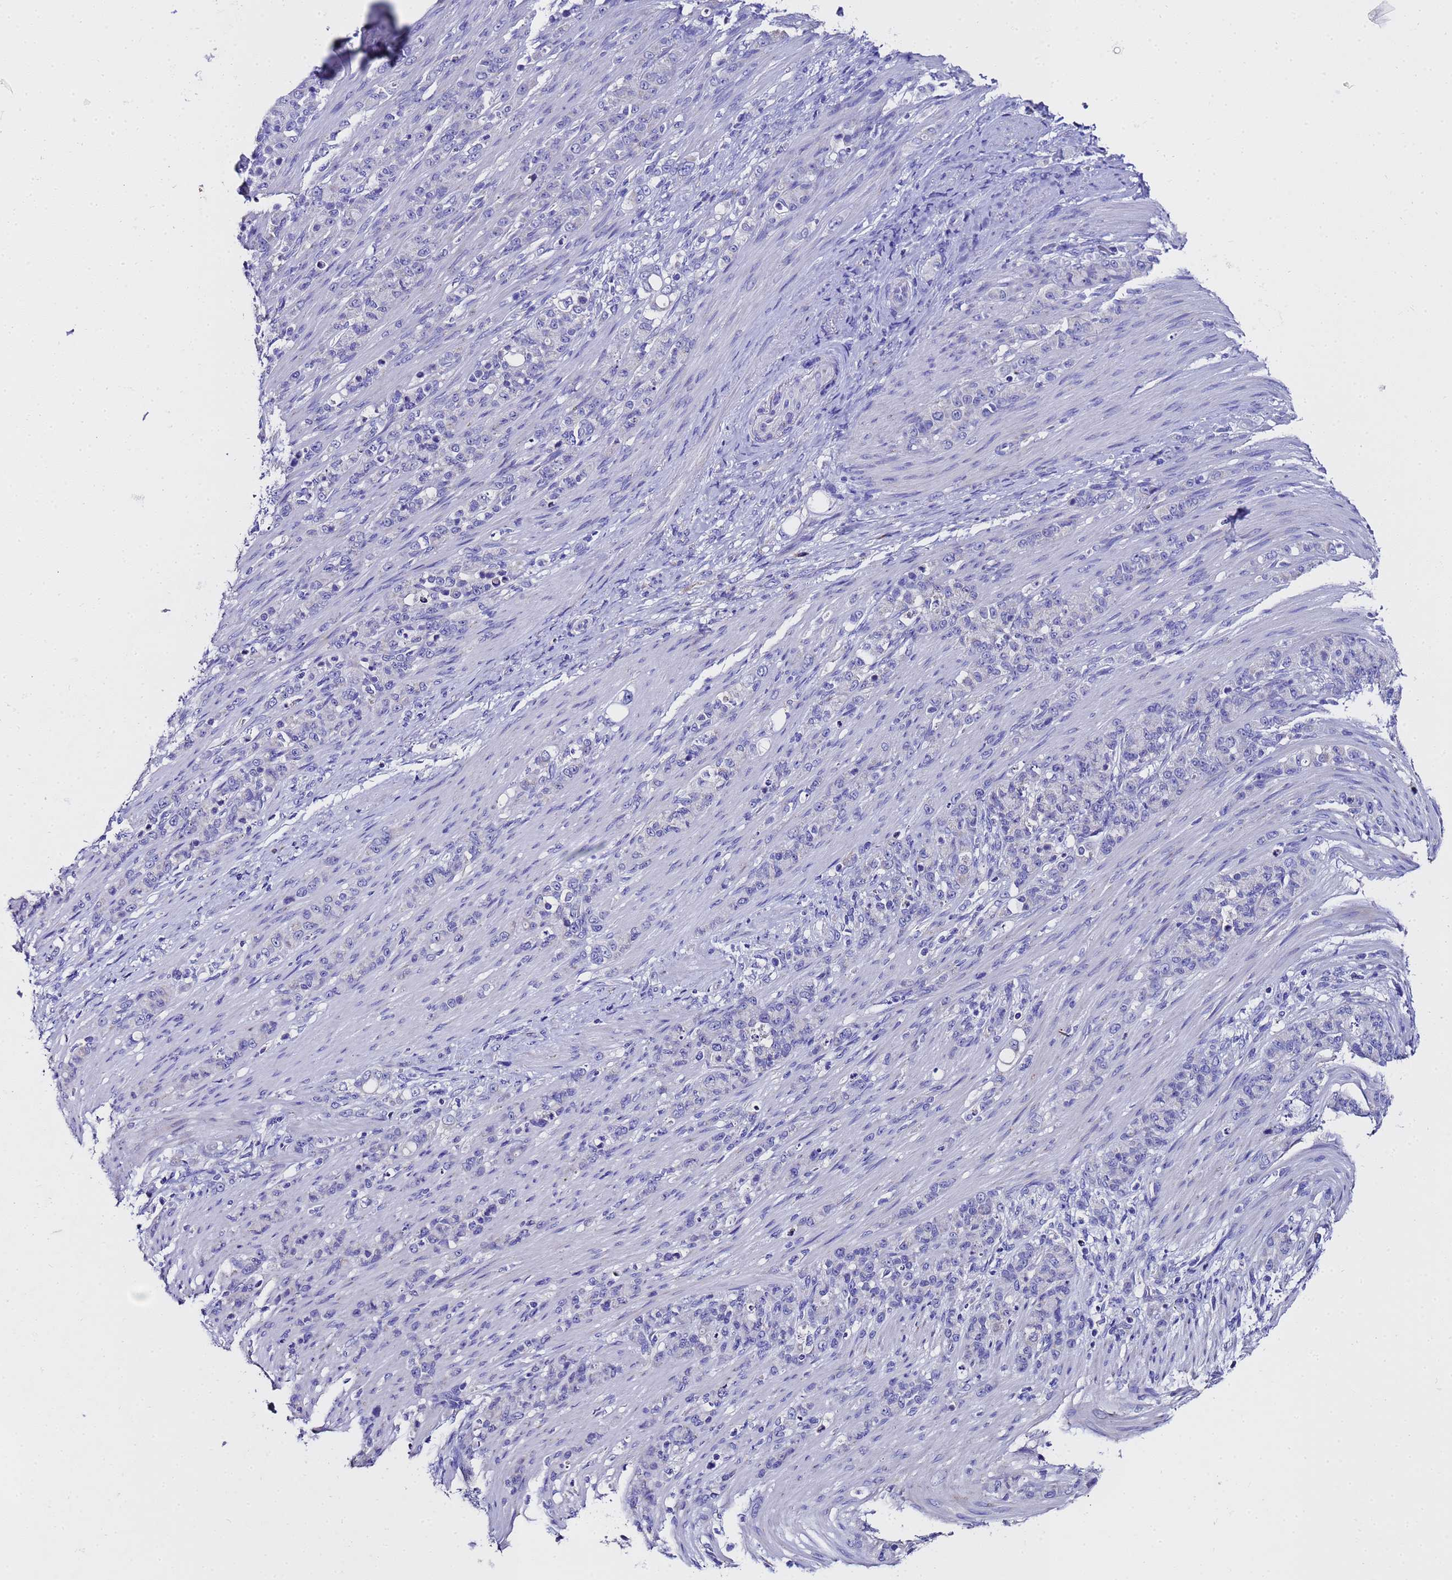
{"staining": {"intensity": "negative", "quantity": "none", "location": "none"}, "tissue": "stomach cancer", "cell_type": "Tumor cells", "image_type": "cancer", "snomed": [{"axis": "morphology", "description": "Adenocarcinoma, NOS"}, {"axis": "topography", "description": "Stomach"}], "caption": "DAB immunohistochemical staining of stomach cancer reveals no significant staining in tumor cells. Nuclei are stained in blue.", "gene": "MRPS12", "patient": {"sex": "female", "age": 79}}